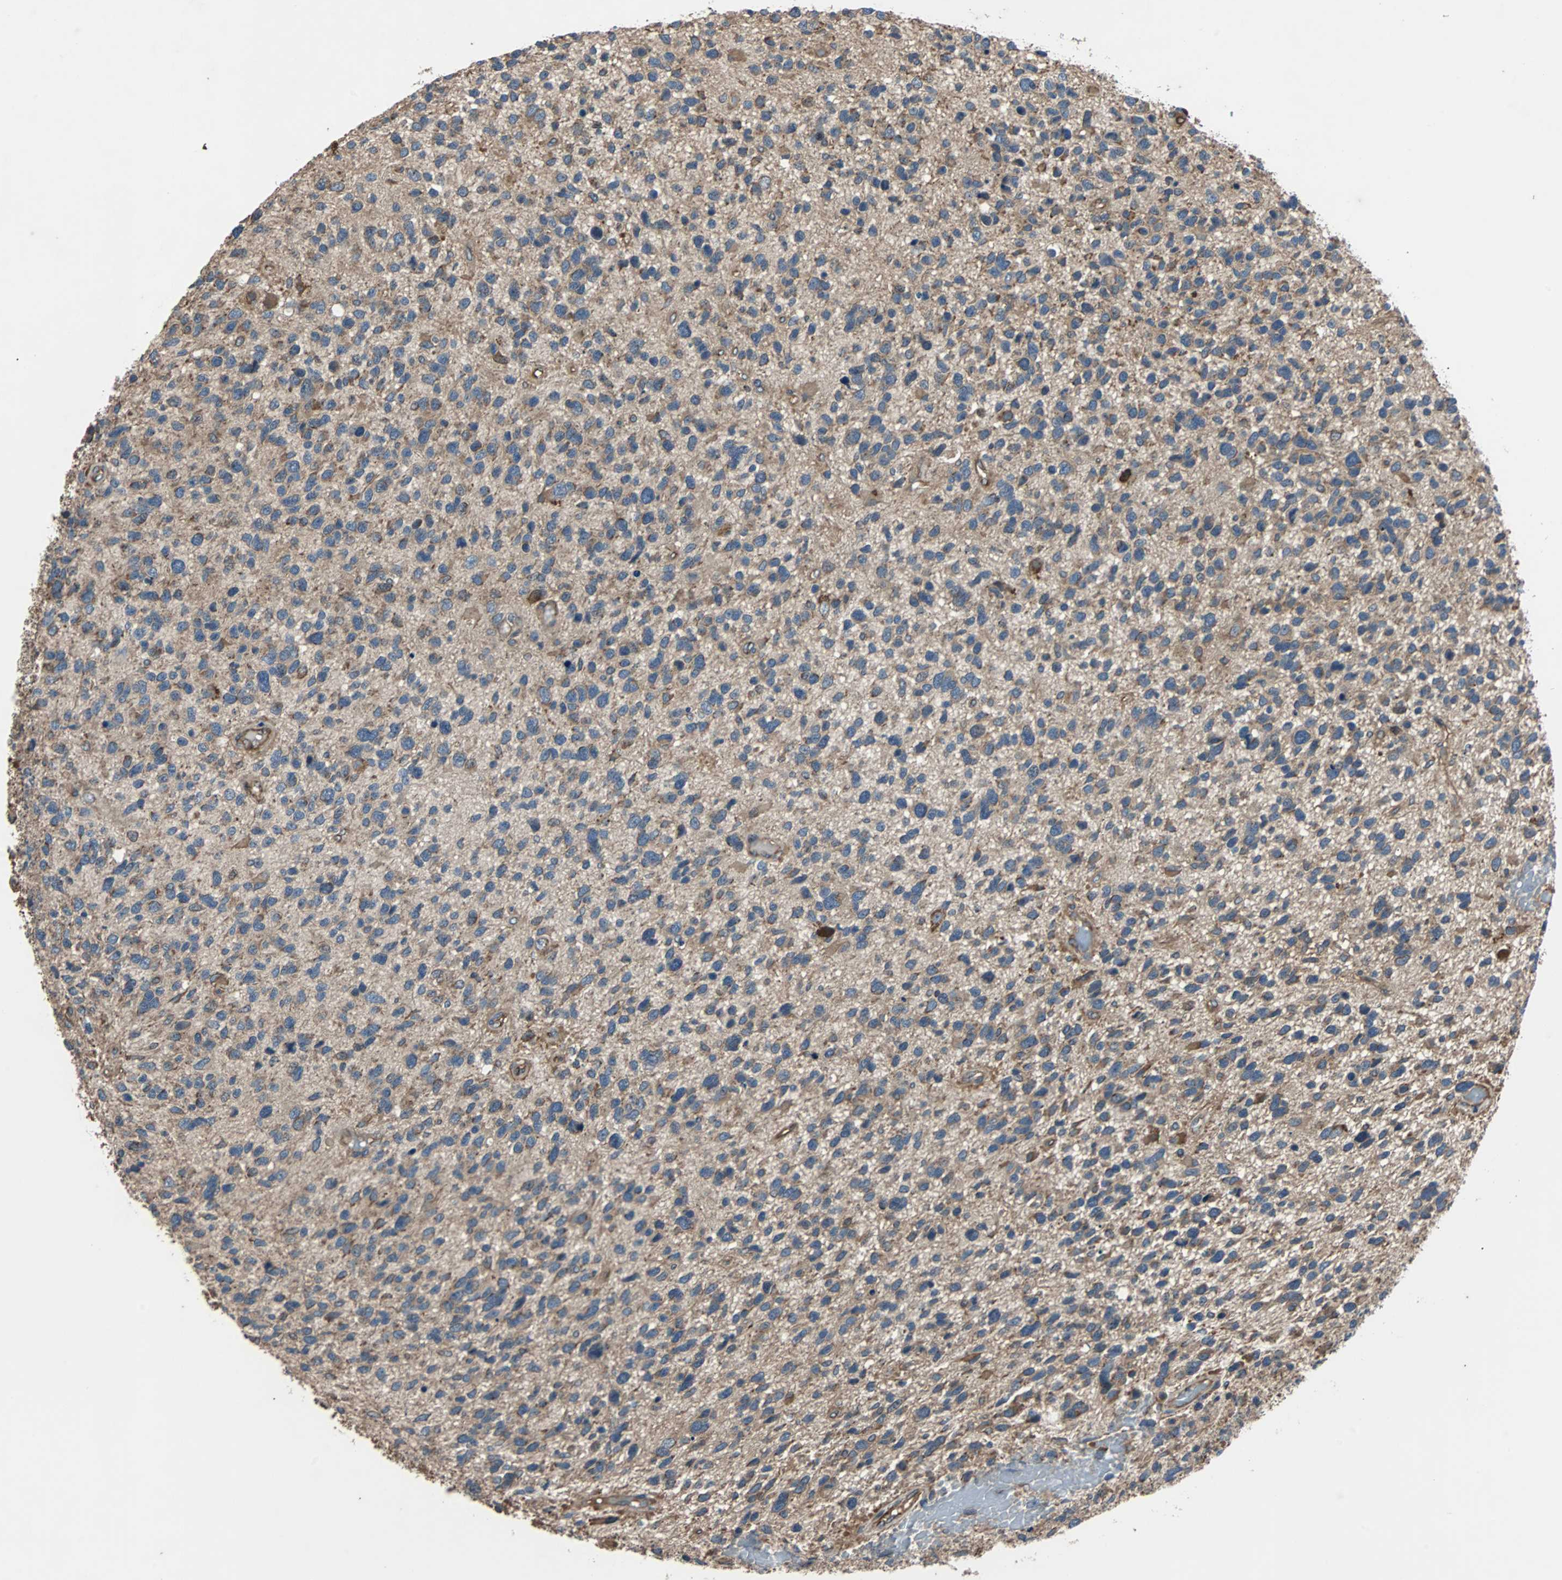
{"staining": {"intensity": "moderate", "quantity": "25%-75%", "location": "cytoplasmic/membranous"}, "tissue": "glioma", "cell_type": "Tumor cells", "image_type": "cancer", "snomed": [{"axis": "morphology", "description": "Glioma, malignant, High grade"}, {"axis": "topography", "description": "Brain"}], "caption": "The image demonstrates a brown stain indicating the presence of a protein in the cytoplasmic/membranous of tumor cells in malignant high-grade glioma. (DAB IHC, brown staining for protein, blue staining for nuclei).", "gene": "ACTR3", "patient": {"sex": "female", "age": 58}}